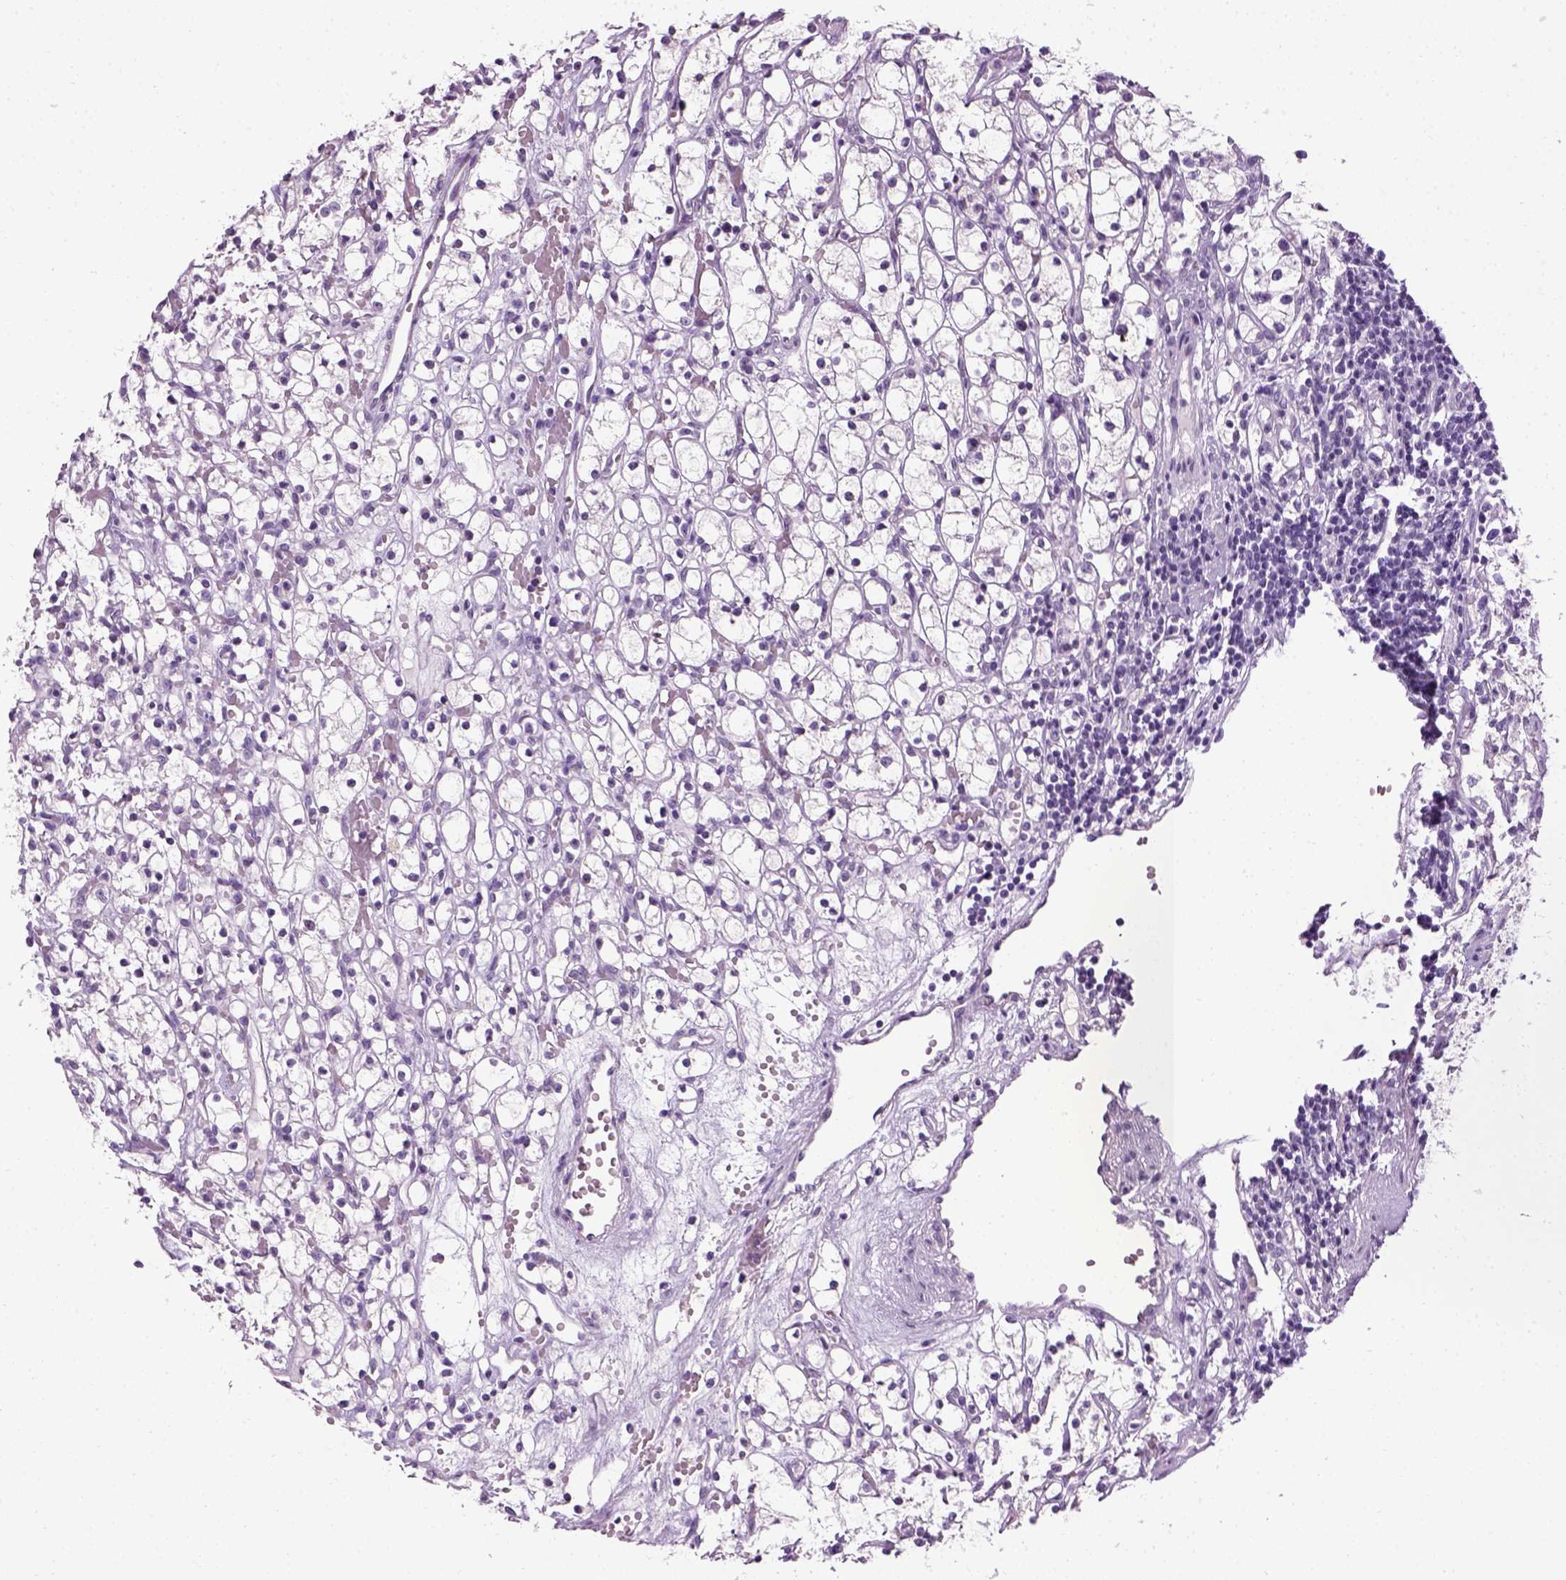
{"staining": {"intensity": "negative", "quantity": "none", "location": "none"}, "tissue": "renal cancer", "cell_type": "Tumor cells", "image_type": "cancer", "snomed": [{"axis": "morphology", "description": "Adenocarcinoma, NOS"}, {"axis": "topography", "description": "Kidney"}], "caption": "IHC micrograph of renal cancer stained for a protein (brown), which reveals no positivity in tumor cells.", "gene": "GABRB2", "patient": {"sex": "female", "age": 59}}